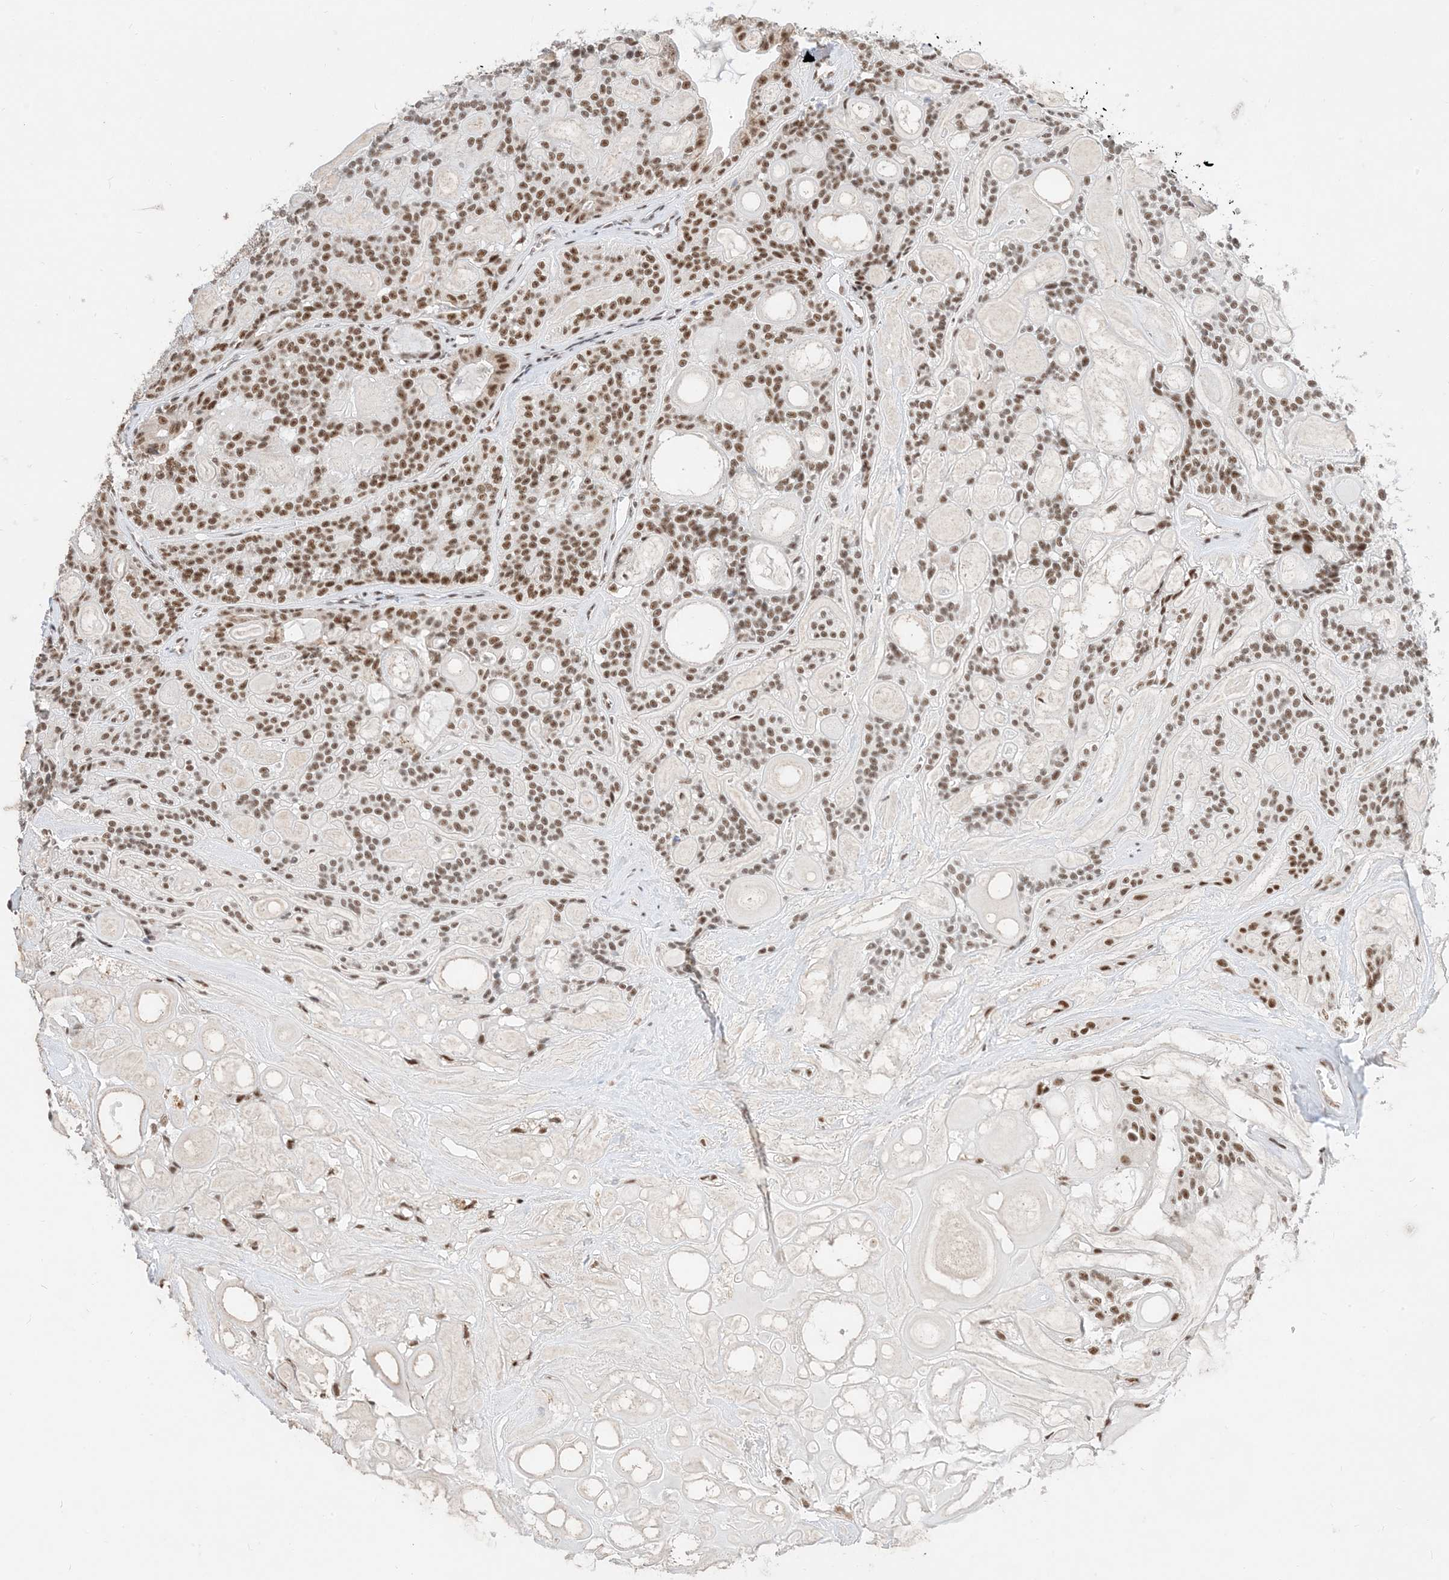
{"staining": {"intensity": "moderate", "quantity": ">75%", "location": "nuclear"}, "tissue": "head and neck cancer", "cell_type": "Tumor cells", "image_type": "cancer", "snomed": [{"axis": "morphology", "description": "Adenocarcinoma, NOS"}, {"axis": "topography", "description": "Head-Neck"}], "caption": "This histopathology image reveals immunohistochemistry (IHC) staining of head and neck cancer, with medium moderate nuclear staining in approximately >75% of tumor cells.", "gene": "SF3A3", "patient": {"sex": "male", "age": 66}}